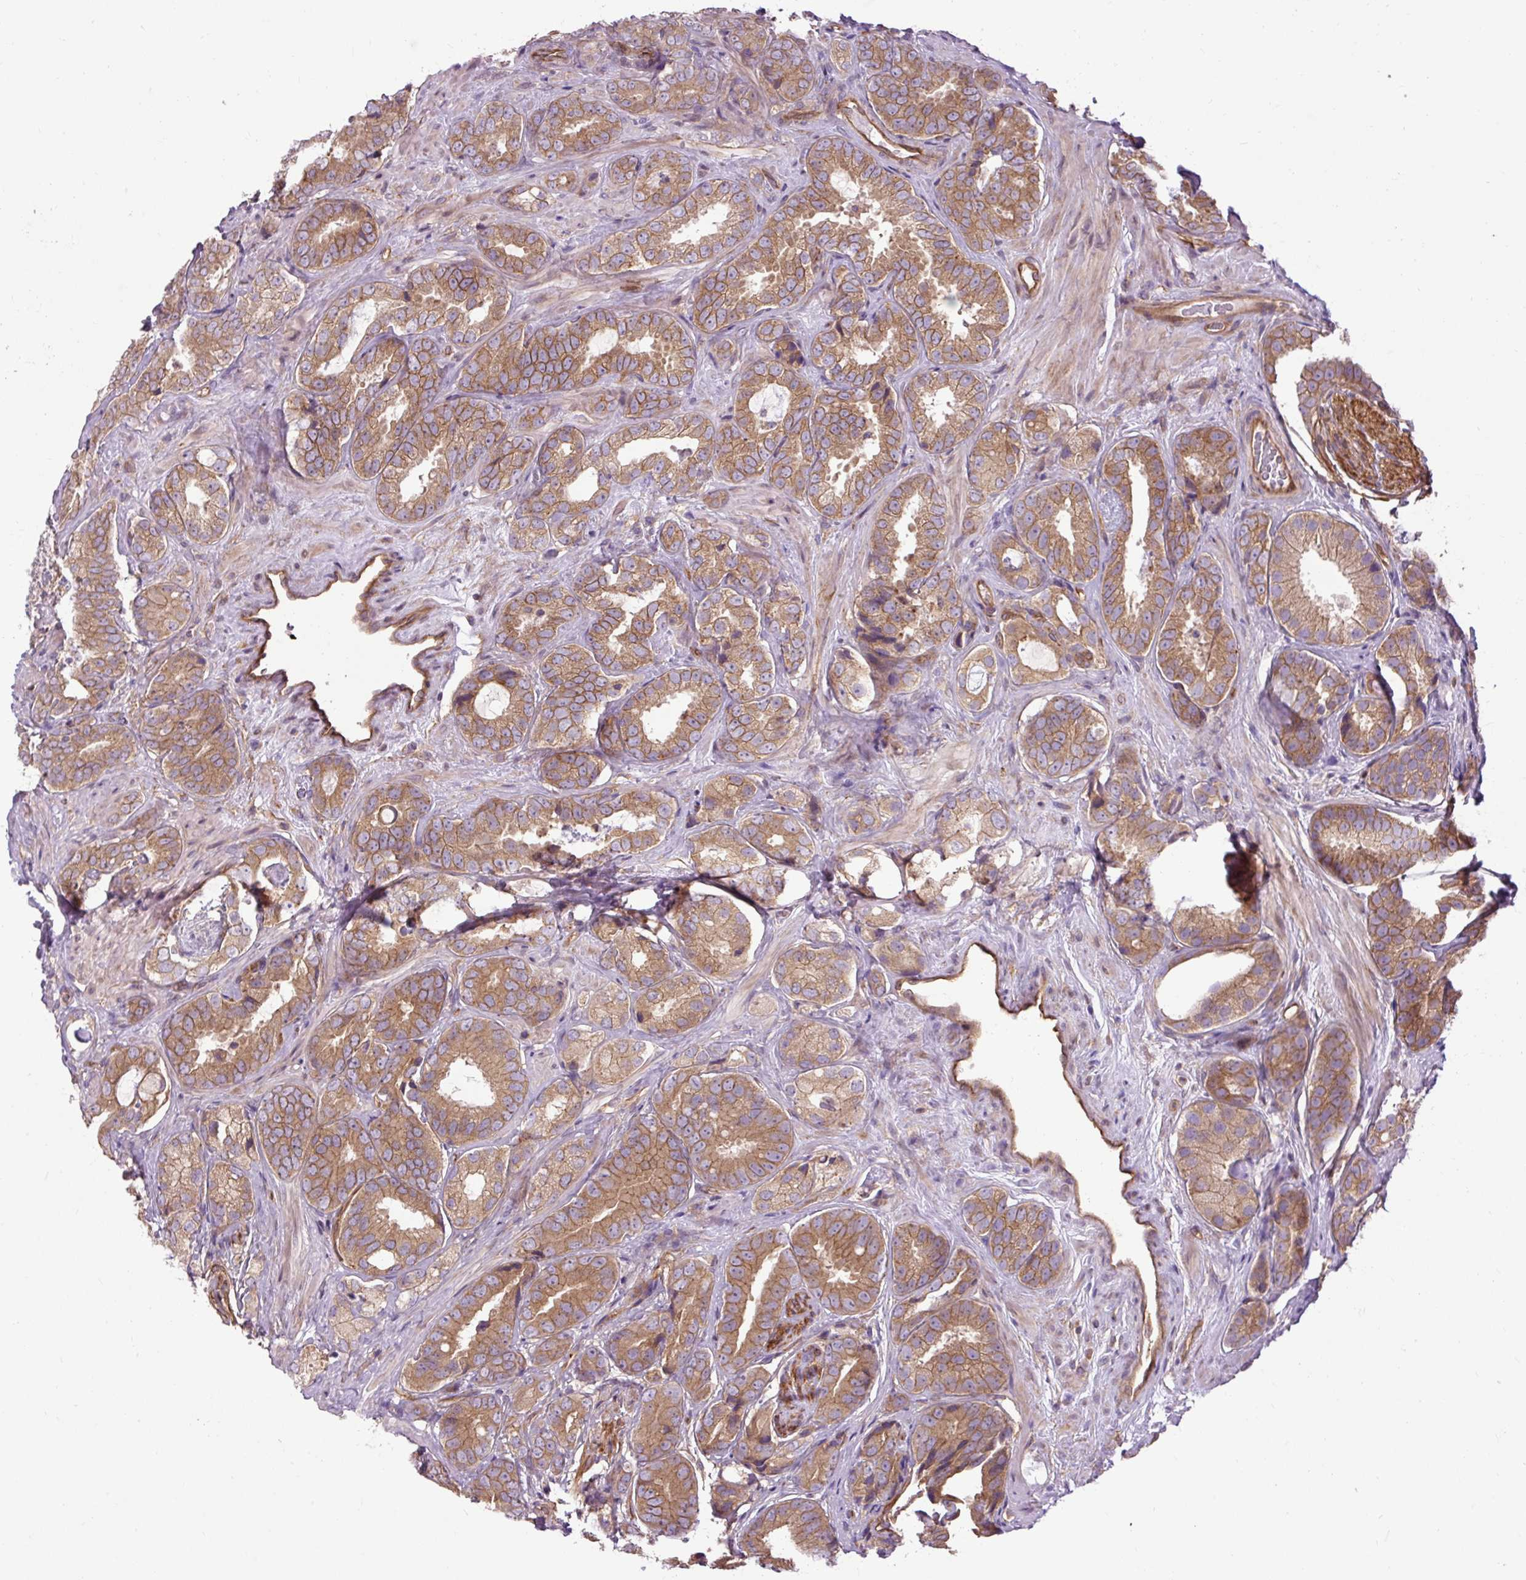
{"staining": {"intensity": "moderate", "quantity": ">75%", "location": "cytoplasmic/membranous"}, "tissue": "prostate cancer", "cell_type": "Tumor cells", "image_type": "cancer", "snomed": [{"axis": "morphology", "description": "Adenocarcinoma, High grade"}, {"axis": "topography", "description": "Prostate"}], "caption": "This image demonstrates immunohistochemistry (IHC) staining of human high-grade adenocarcinoma (prostate), with medium moderate cytoplasmic/membranous expression in approximately >75% of tumor cells.", "gene": "CCDC93", "patient": {"sex": "male", "age": 71}}